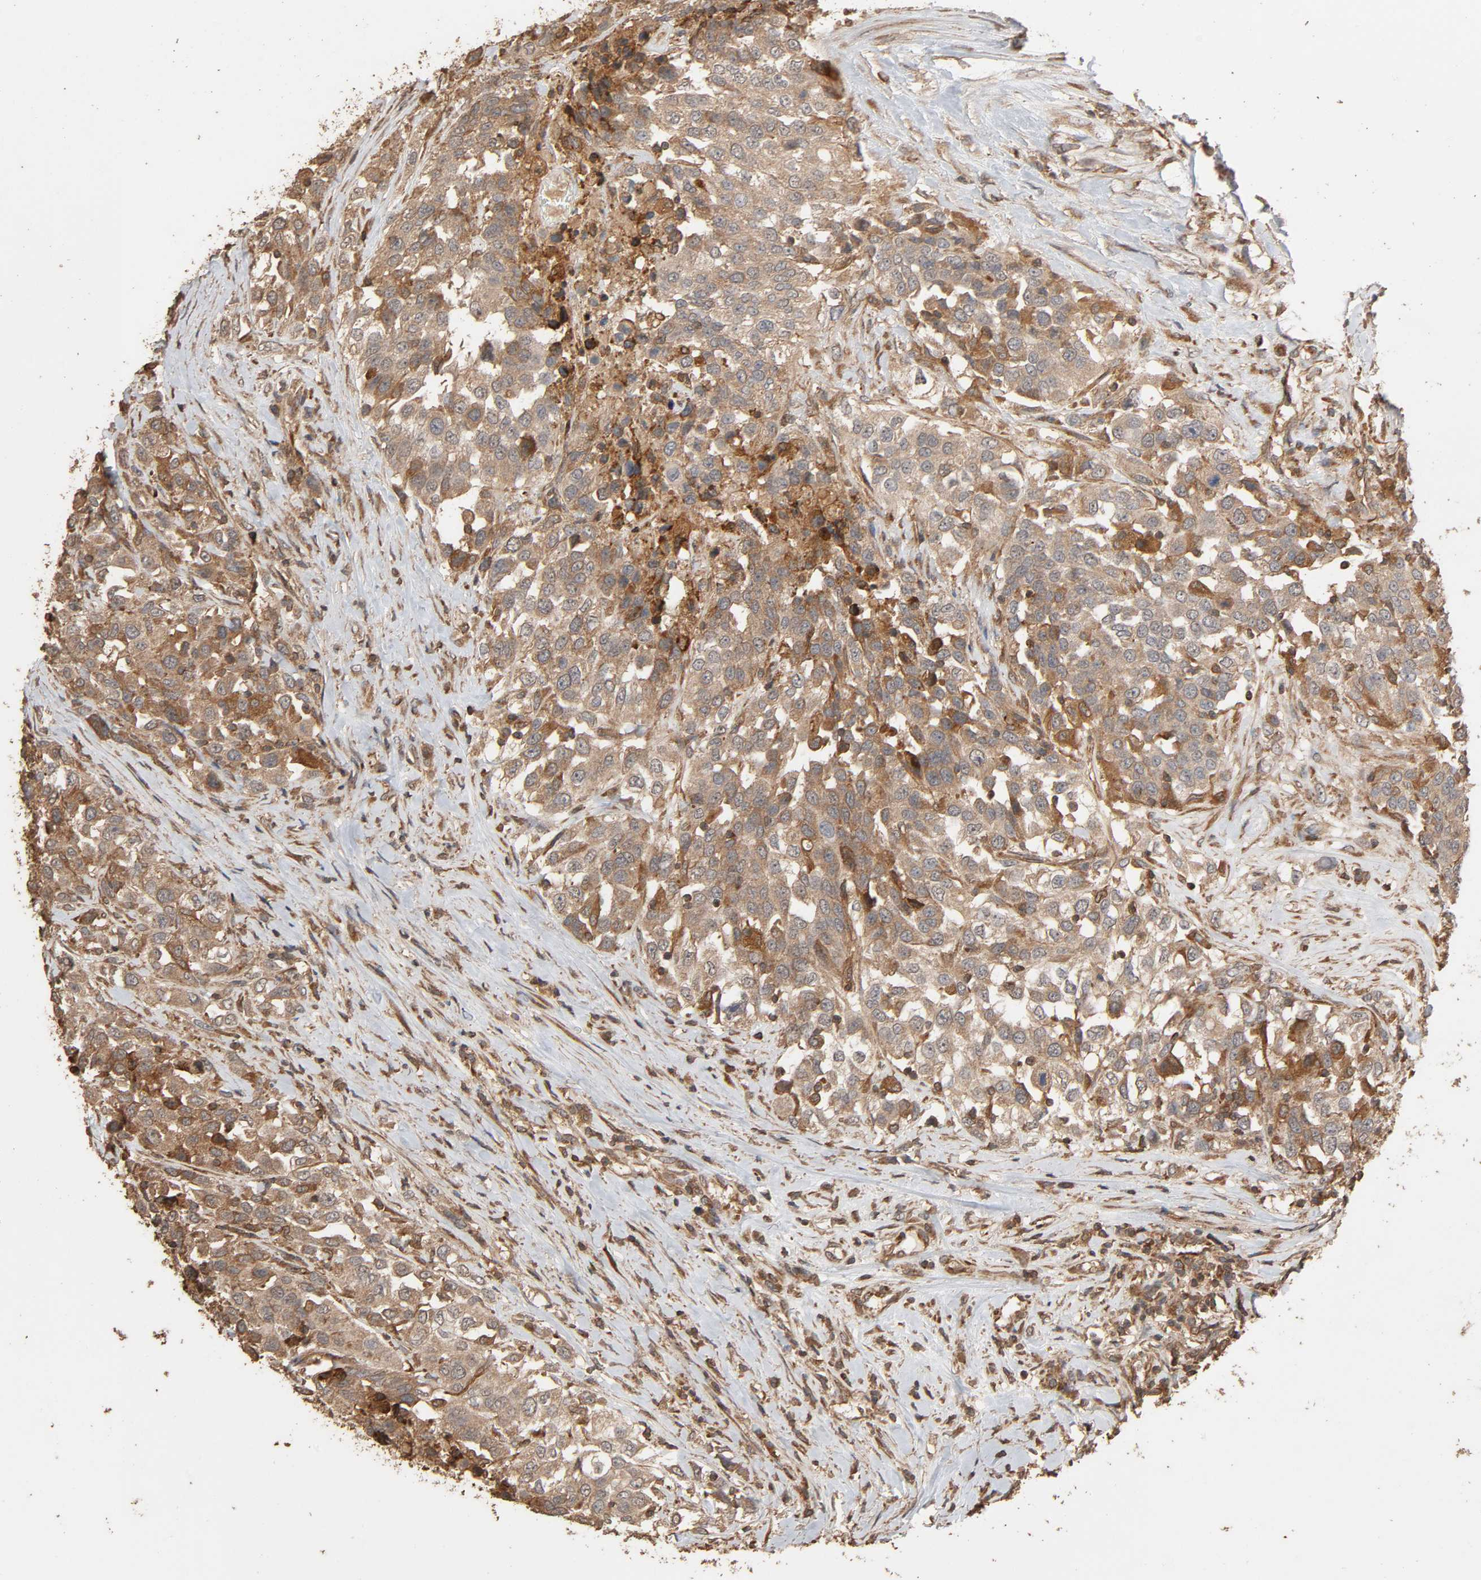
{"staining": {"intensity": "moderate", "quantity": "25%-75%", "location": "cytoplasmic/membranous"}, "tissue": "urothelial cancer", "cell_type": "Tumor cells", "image_type": "cancer", "snomed": [{"axis": "morphology", "description": "Urothelial carcinoma, High grade"}, {"axis": "topography", "description": "Urinary bladder"}], "caption": "Immunohistochemistry (DAB) staining of human urothelial carcinoma (high-grade) displays moderate cytoplasmic/membranous protein staining in approximately 25%-75% of tumor cells.", "gene": "RPS6KA6", "patient": {"sex": "female", "age": 80}}